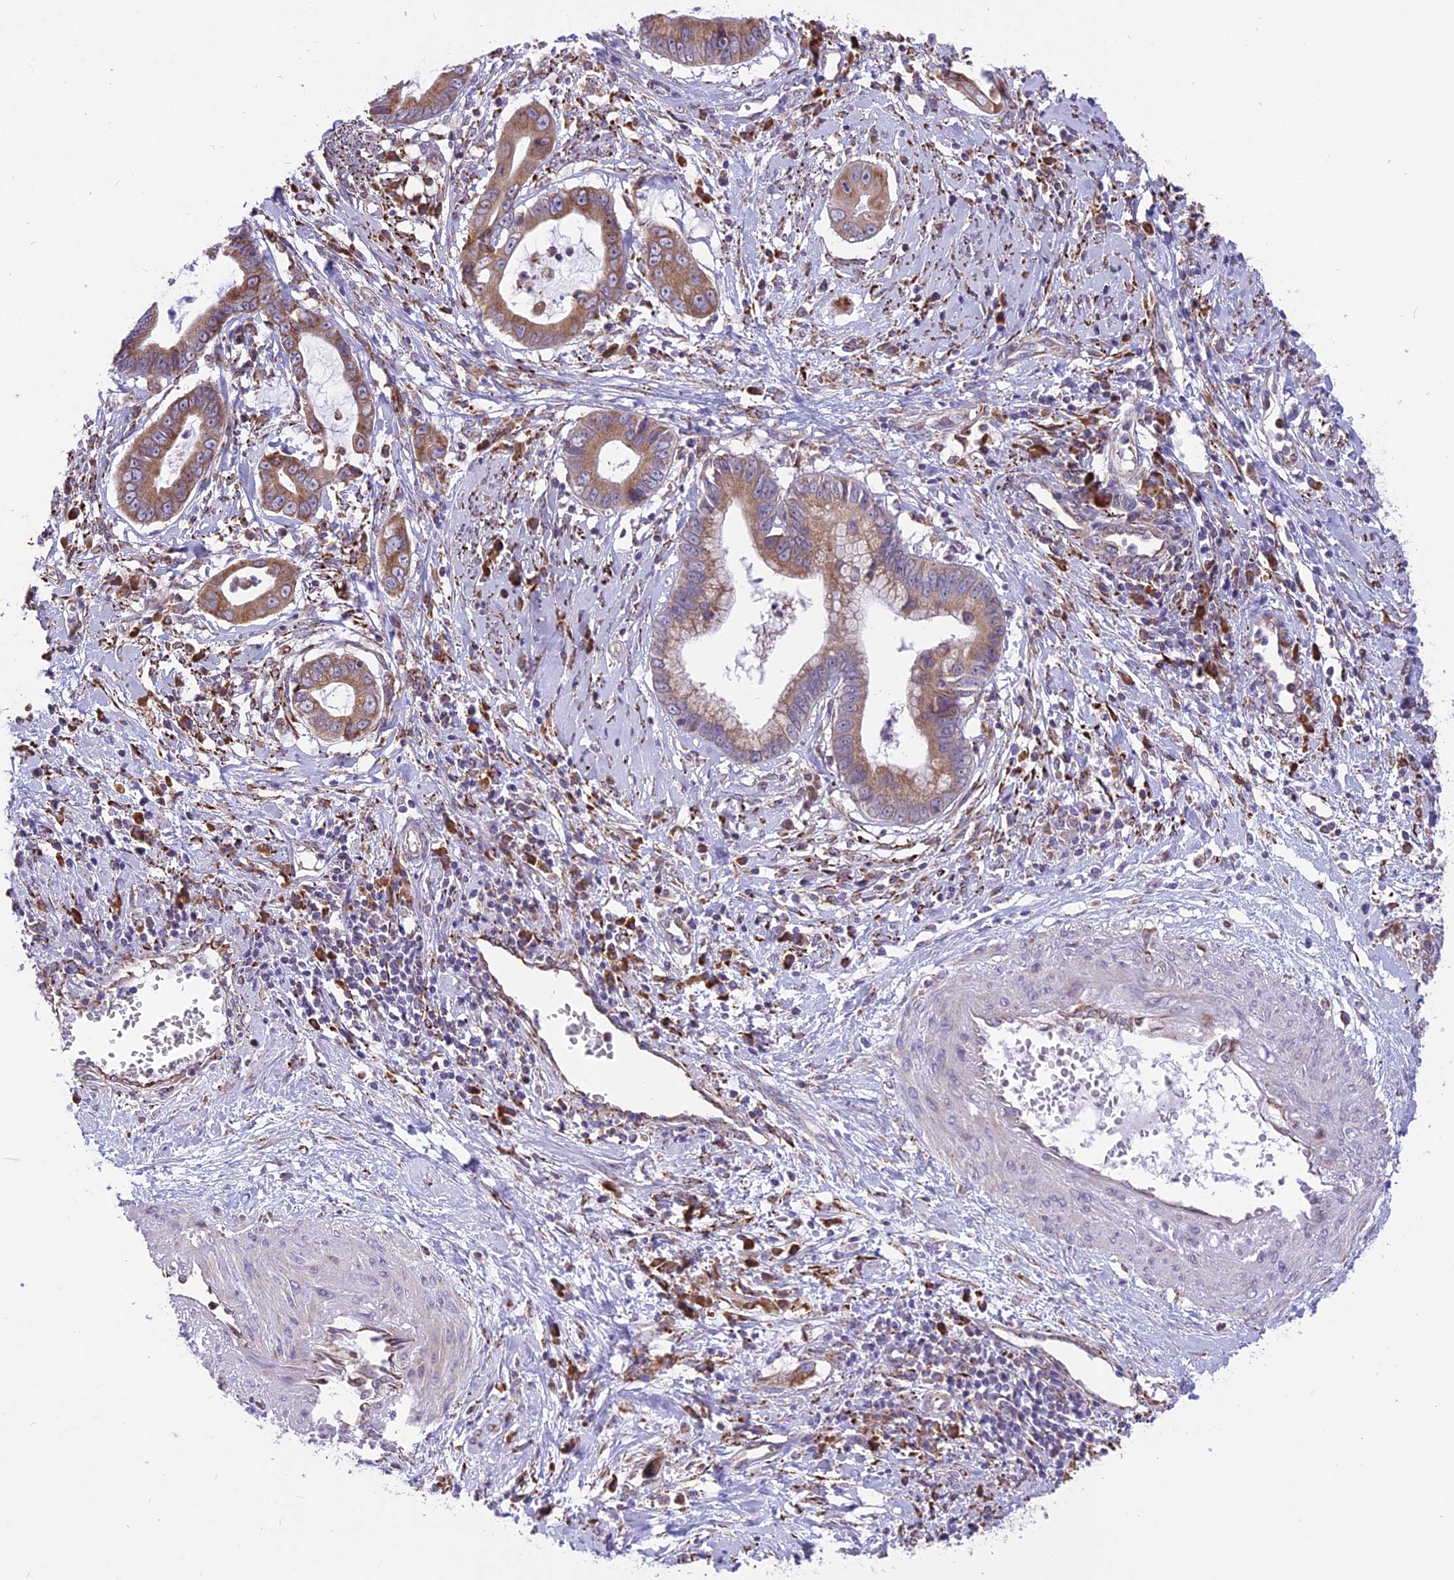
{"staining": {"intensity": "moderate", "quantity": ">75%", "location": "cytoplasmic/membranous"}, "tissue": "cervical cancer", "cell_type": "Tumor cells", "image_type": "cancer", "snomed": [{"axis": "morphology", "description": "Adenocarcinoma, NOS"}, {"axis": "topography", "description": "Cervix"}], "caption": "Immunohistochemistry photomicrograph of neoplastic tissue: human cervical adenocarcinoma stained using immunohistochemistry reveals medium levels of moderate protein expression localized specifically in the cytoplasmic/membranous of tumor cells, appearing as a cytoplasmic/membranous brown color.", "gene": "ARMCX6", "patient": {"sex": "female", "age": 44}}